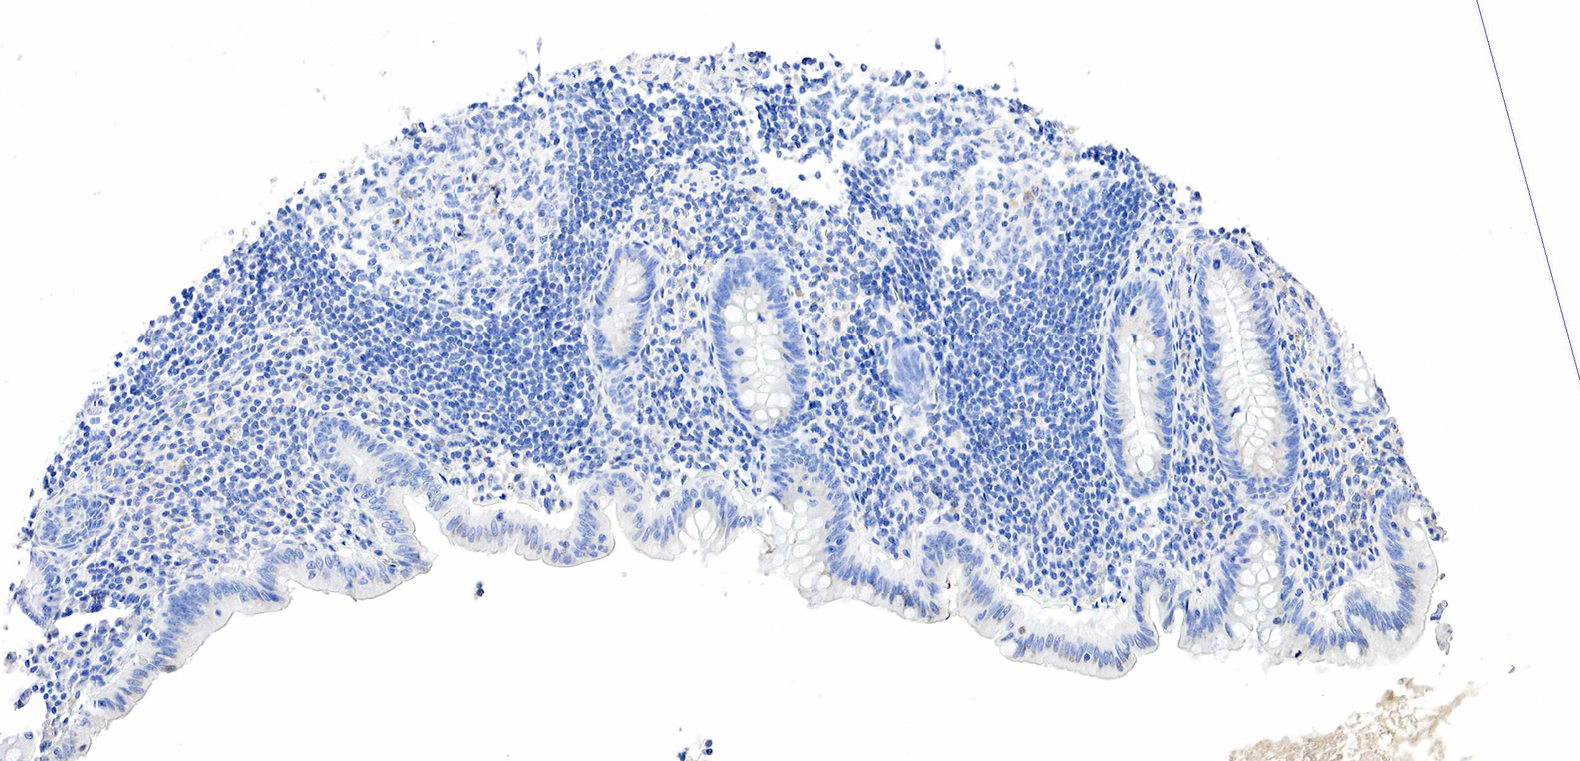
{"staining": {"intensity": "negative", "quantity": "none", "location": "none"}, "tissue": "appendix", "cell_type": "Glandular cells", "image_type": "normal", "snomed": [{"axis": "morphology", "description": "Normal tissue, NOS"}, {"axis": "topography", "description": "Appendix"}], "caption": "There is no significant expression in glandular cells of appendix. Brightfield microscopy of IHC stained with DAB (3,3'-diaminobenzidine) (brown) and hematoxylin (blue), captured at high magnification.", "gene": "SST", "patient": {"sex": "female", "age": 34}}